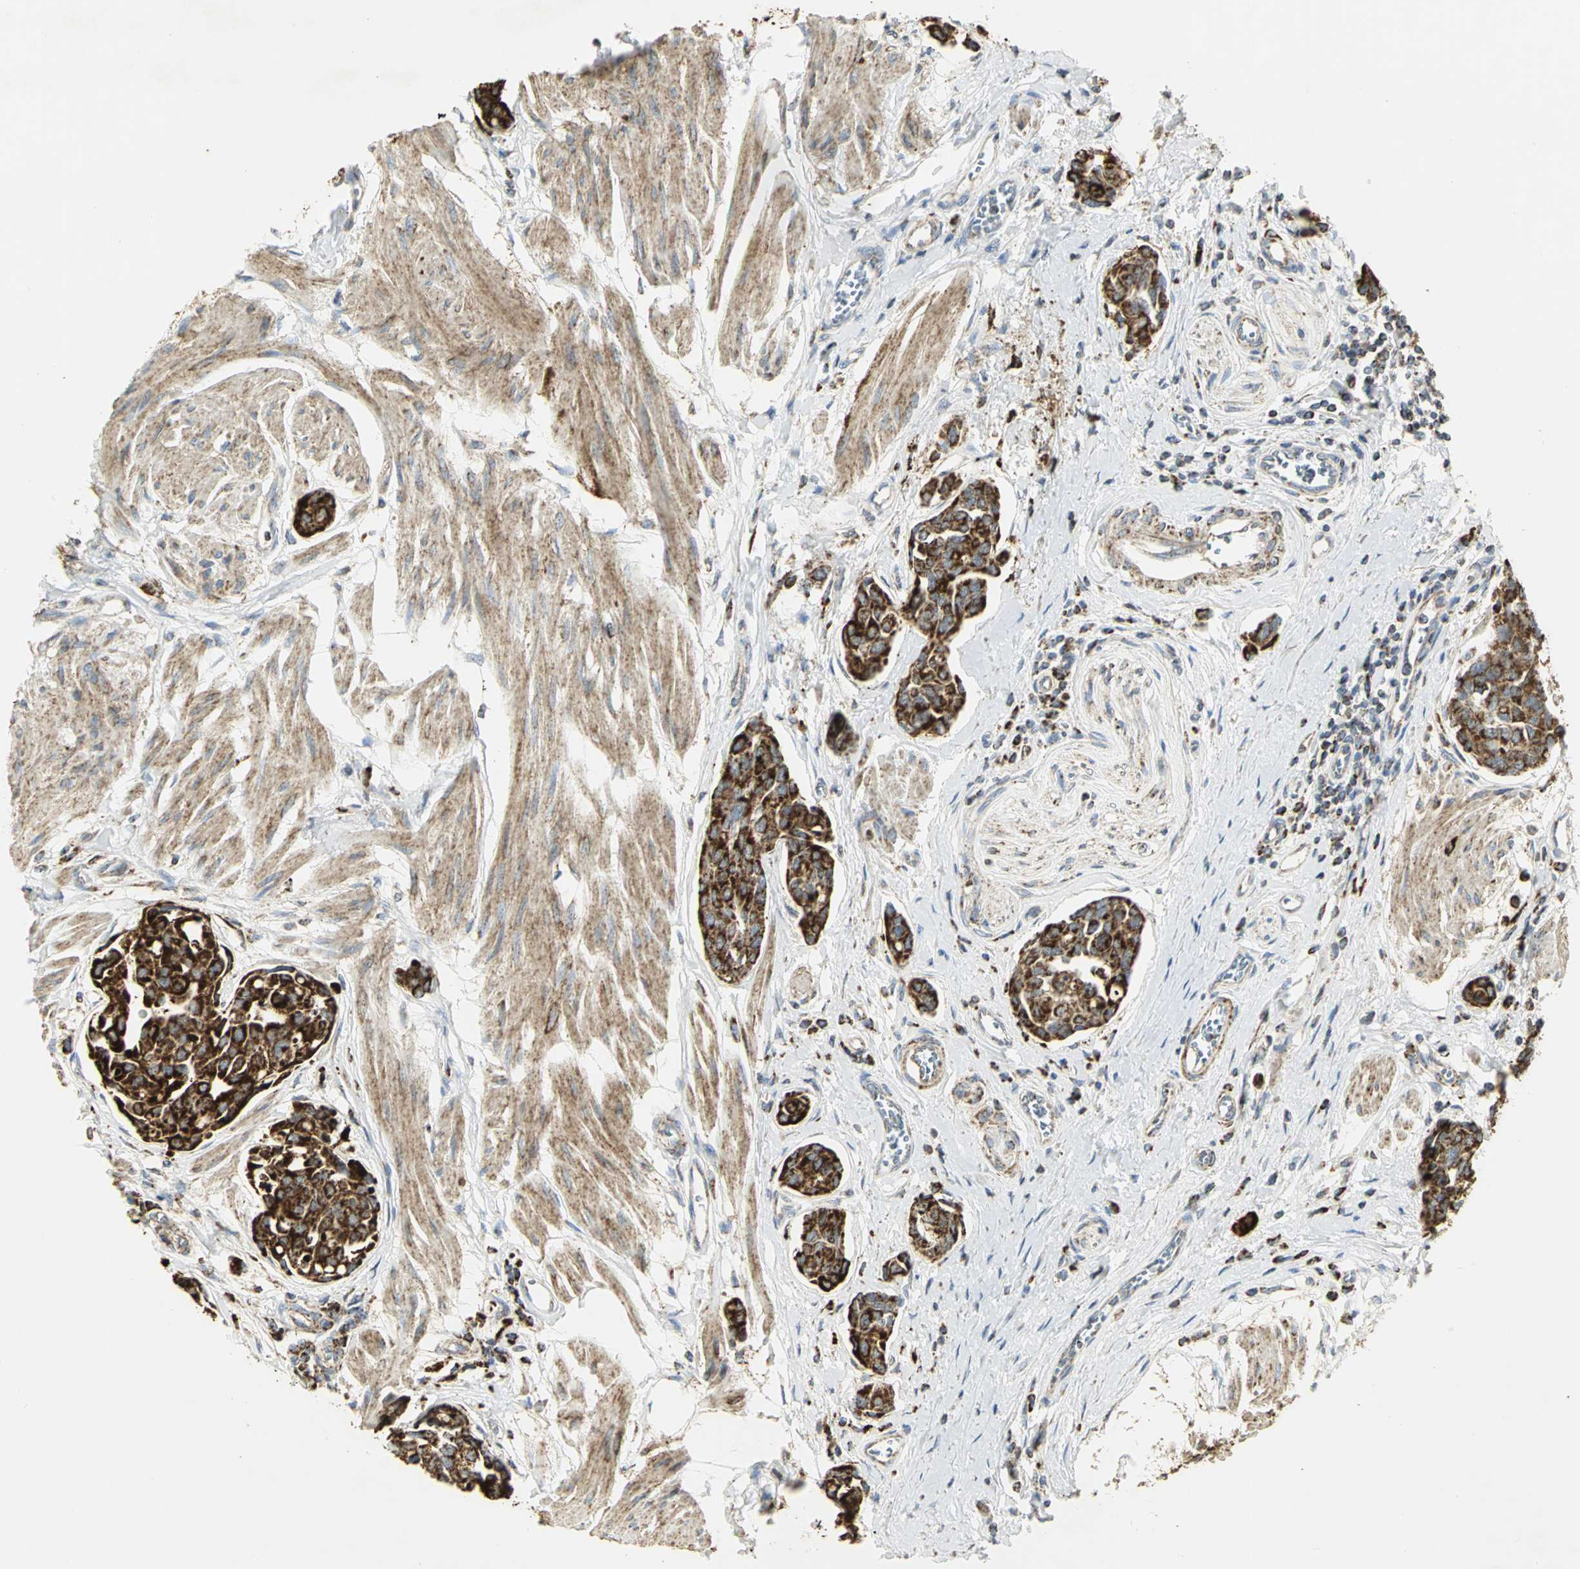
{"staining": {"intensity": "strong", "quantity": ">75%", "location": "cytoplasmic/membranous"}, "tissue": "urothelial cancer", "cell_type": "Tumor cells", "image_type": "cancer", "snomed": [{"axis": "morphology", "description": "Urothelial carcinoma, High grade"}, {"axis": "topography", "description": "Urinary bladder"}], "caption": "This histopathology image reveals immunohistochemistry (IHC) staining of urothelial cancer, with high strong cytoplasmic/membranous staining in about >75% of tumor cells.", "gene": "VDAC1", "patient": {"sex": "male", "age": 78}}